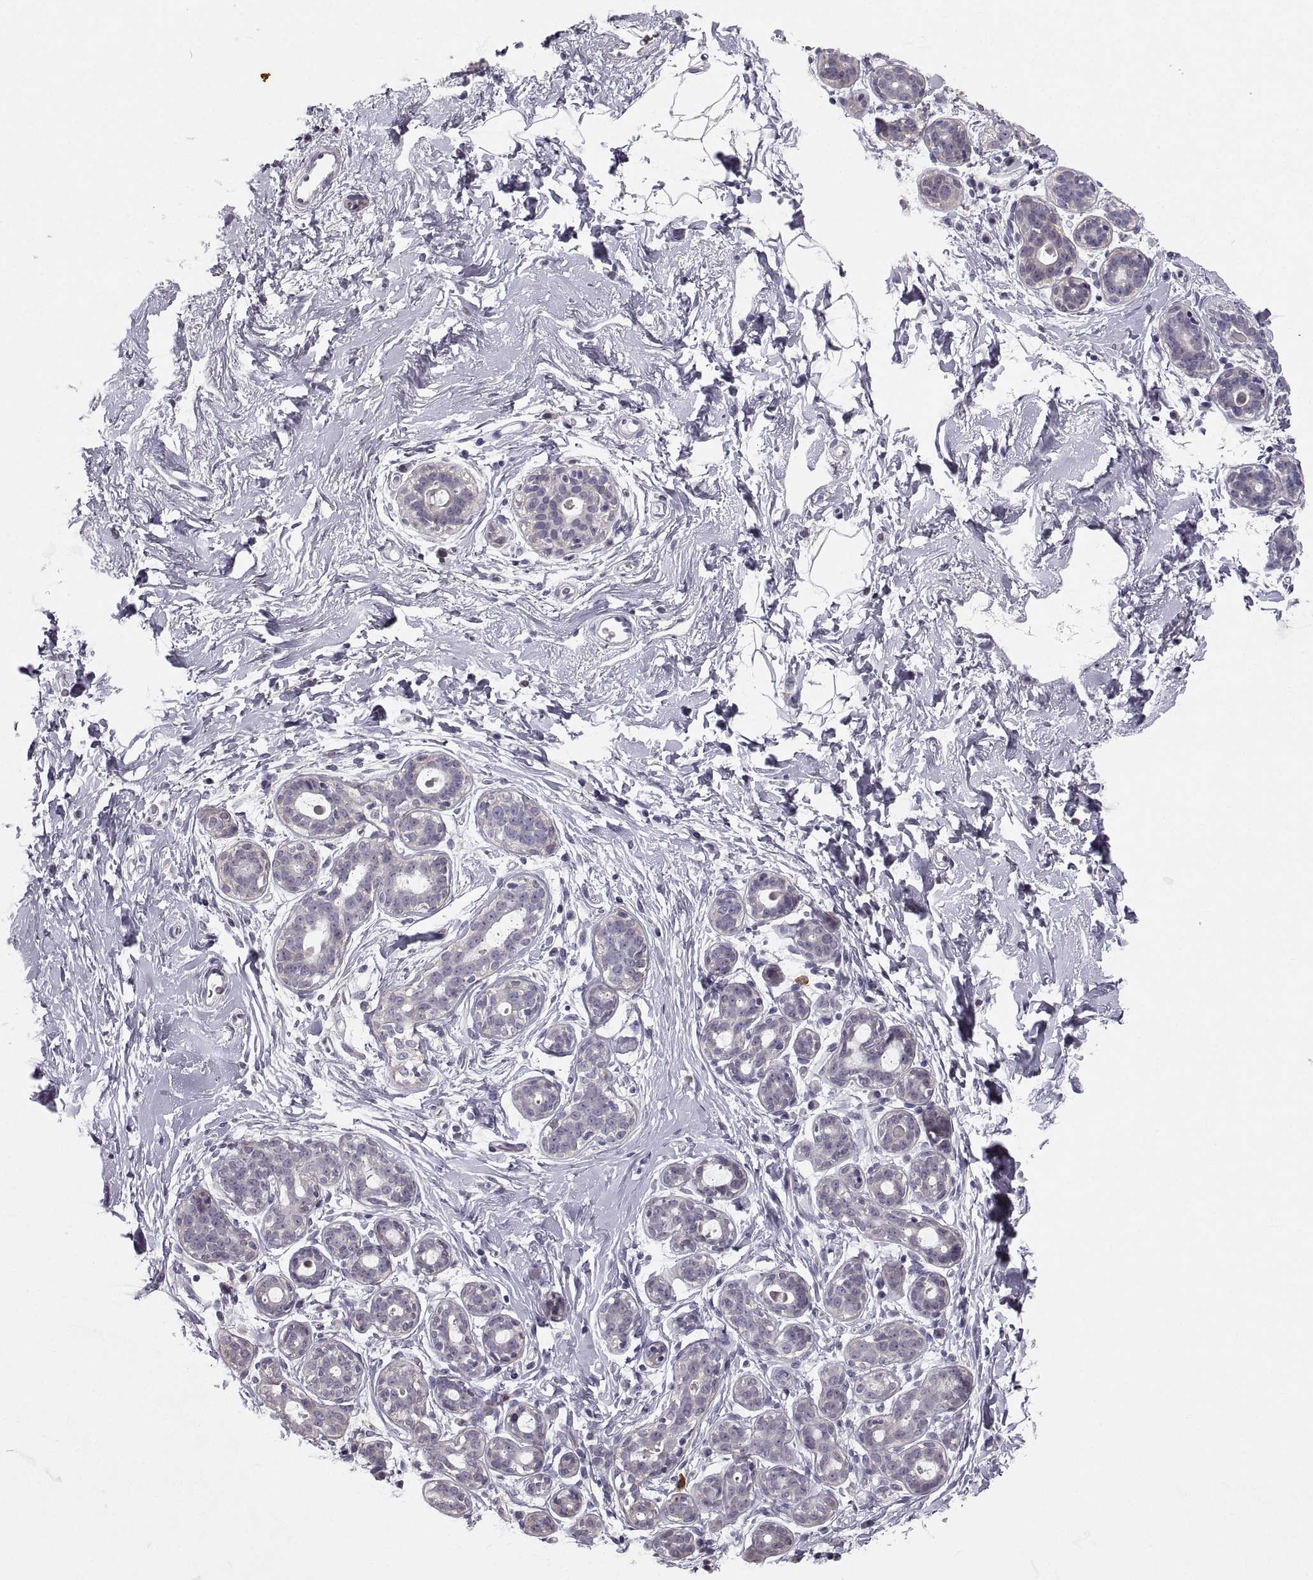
{"staining": {"intensity": "negative", "quantity": "none", "location": "none"}, "tissue": "breast", "cell_type": "Adipocytes", "image_type": "normal", "snomed": [{"axis": "morphology", "description": "Normal tissue, NOS"}, {"axis": "topography", "description": "Breast"}], "caption": "An IHC micrograph of benign breast is shown. There is no staining in adipocytes of breast. (DAB immunohistochemistry (IHC) visualized using brightfield microscopy, high magnification).", "gene": "ZNF185", "patient": {"sex": "female", "age": 43}}